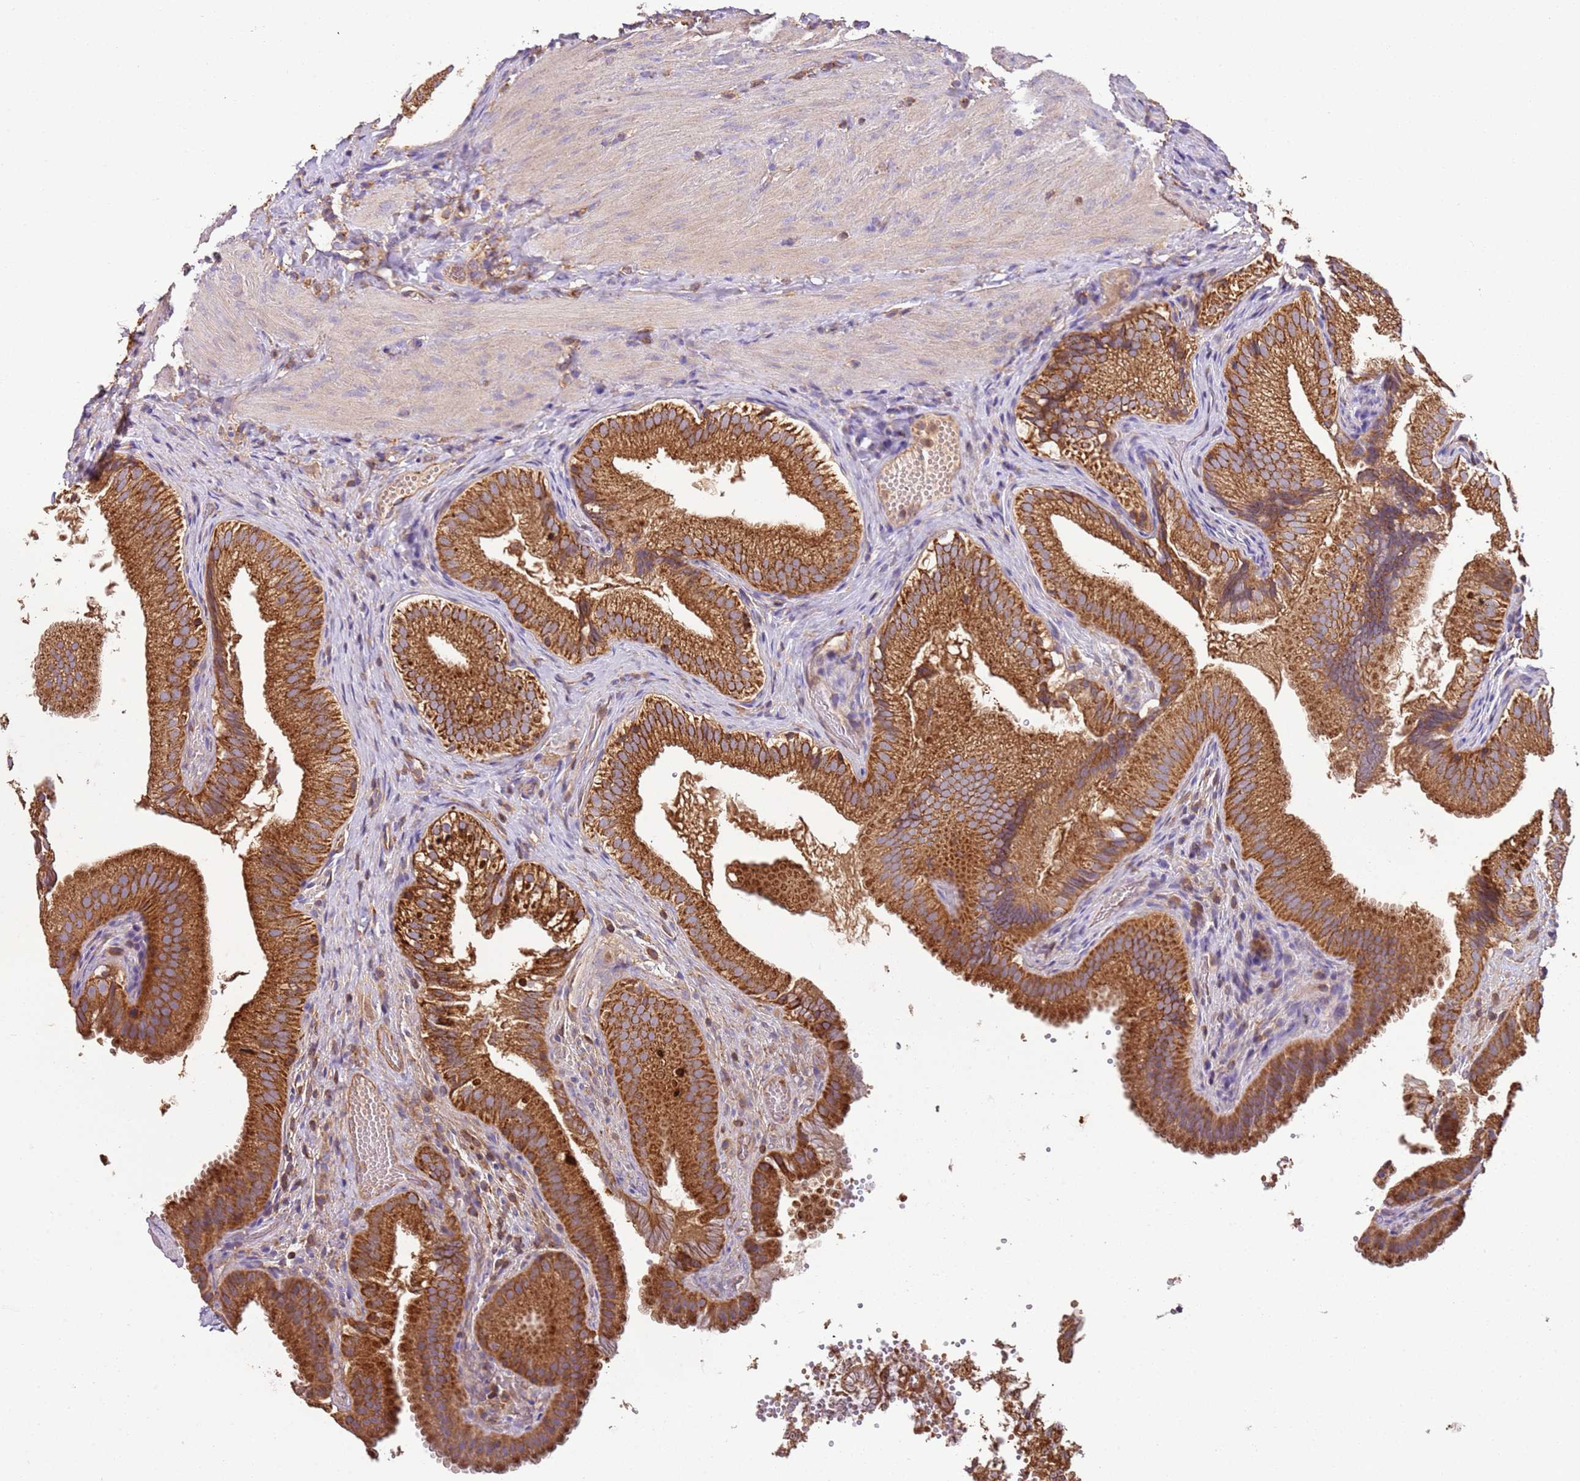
{"staining": {"intensity": "strong", "quantity": ">75%", "location": "cytoplasmic/membranous"}, "tissue": "gallbladder", "cell_type": "Glandular cells", "image_type": "normal", "snomed": [{"axis": "morphology", "description": "Normal tissue, NOS"}, {"axis": "topography", "description": "Gallbladder"}], "caption": "A high amount of strong cytoplasmic/membranous staining is seen in about >75% of glandular cells in normal gallbladder. The protein is shown in brown color, while the nuclei are stained blue.", "gene": "RMND5A", "patient": {"sex": "female", "age": 30}}